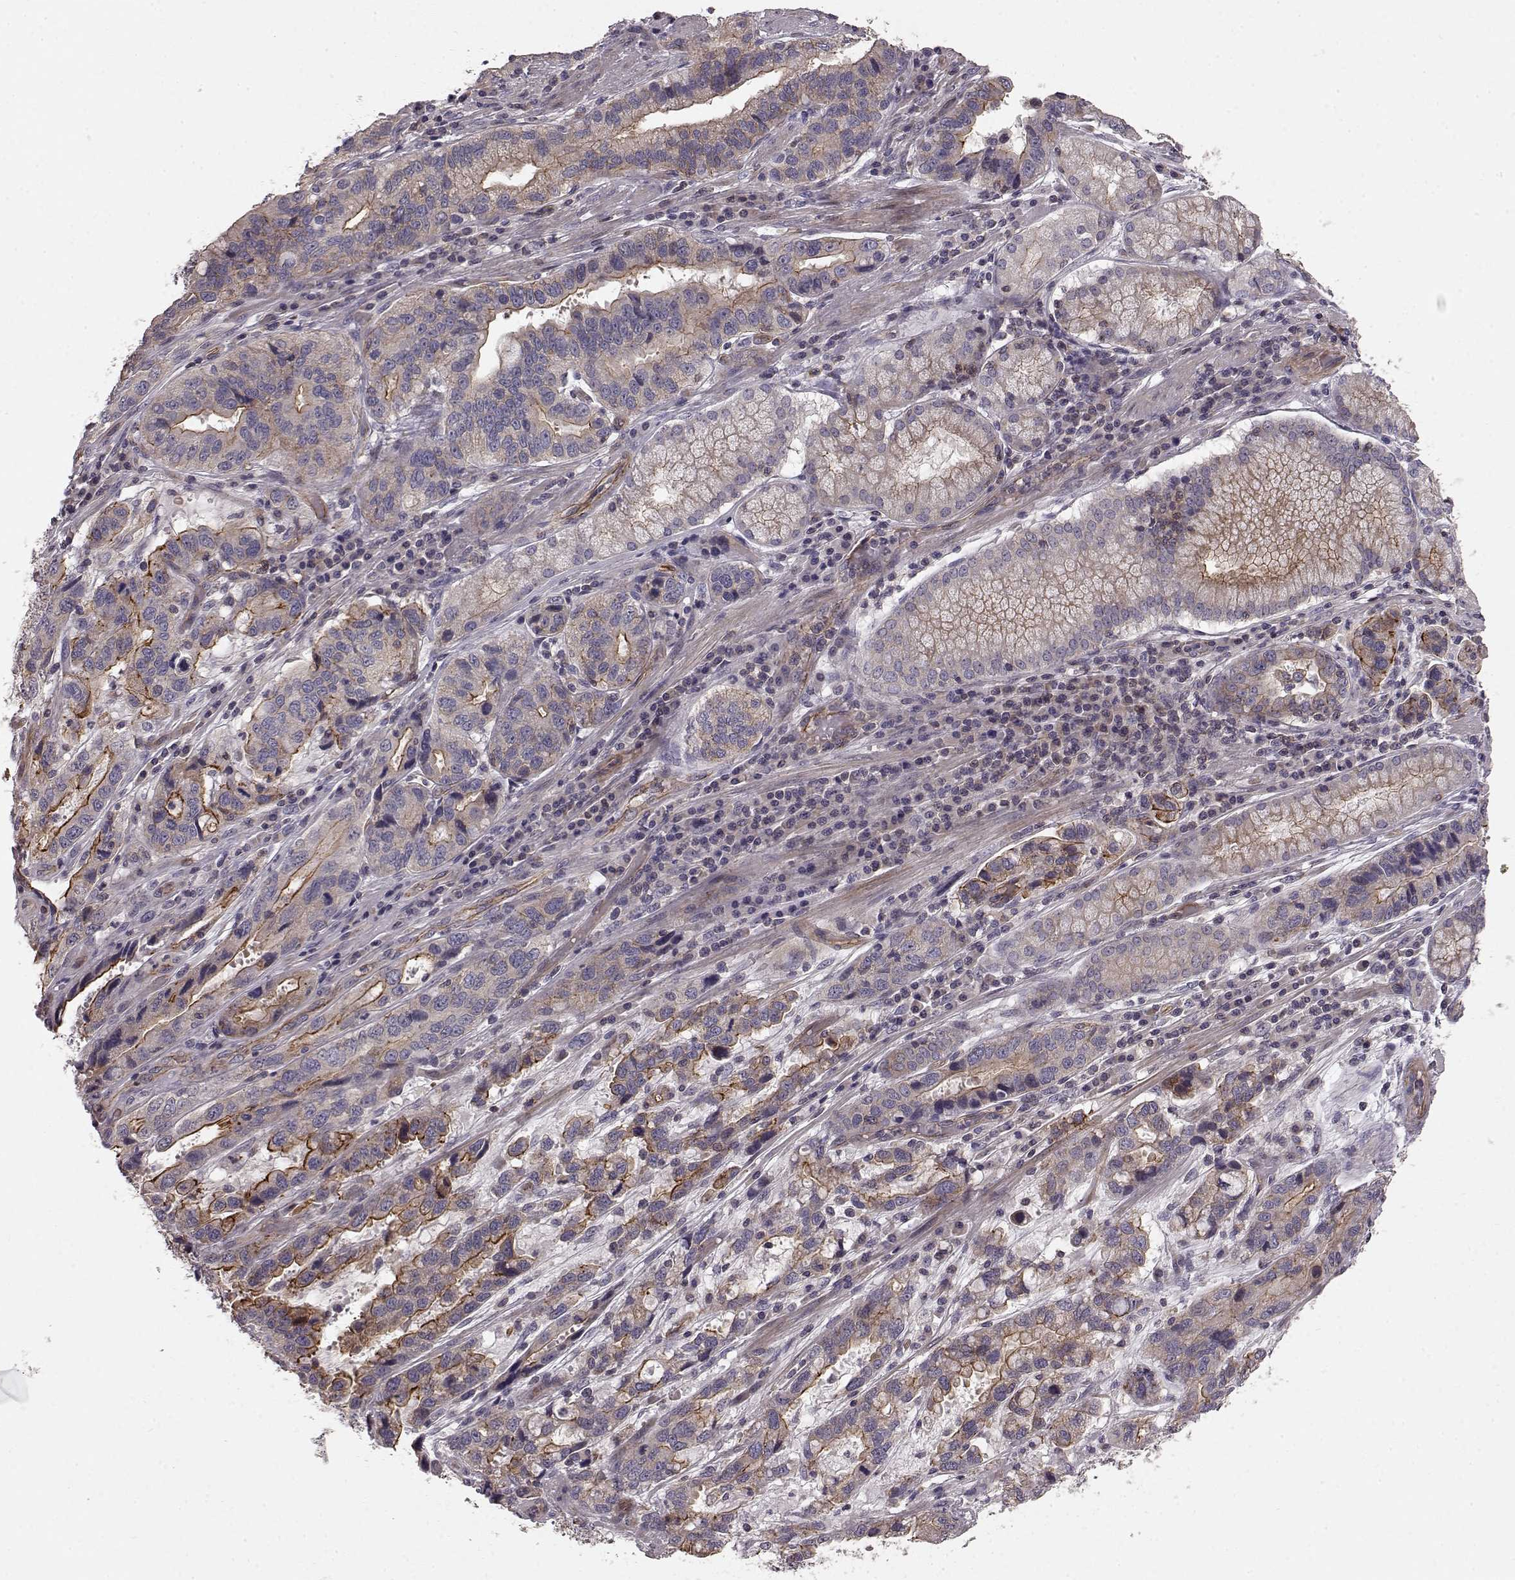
{"staining": {"intensity": "moderate", "quantity": "25%-75%", "location": "cytoplasmic/membranous"}, "tissue": "stomach cancer", "cell_type": "Tumor cells", "image_type": "cancer", "snomed": [{"axis": "morphology", "description": "Adenocarcinoma, NOS"}, {"axis": "topography", "description": "Stomach, lower"}], "caption": "Adenocarcinoma (stomach) stained with IHC demonstrates moderate cytoplasmic/membranous positivity in about 25%-75% of tumor cells.", "gene": "SLC22A18", "patient": {"sex": "female", "age": 76}}